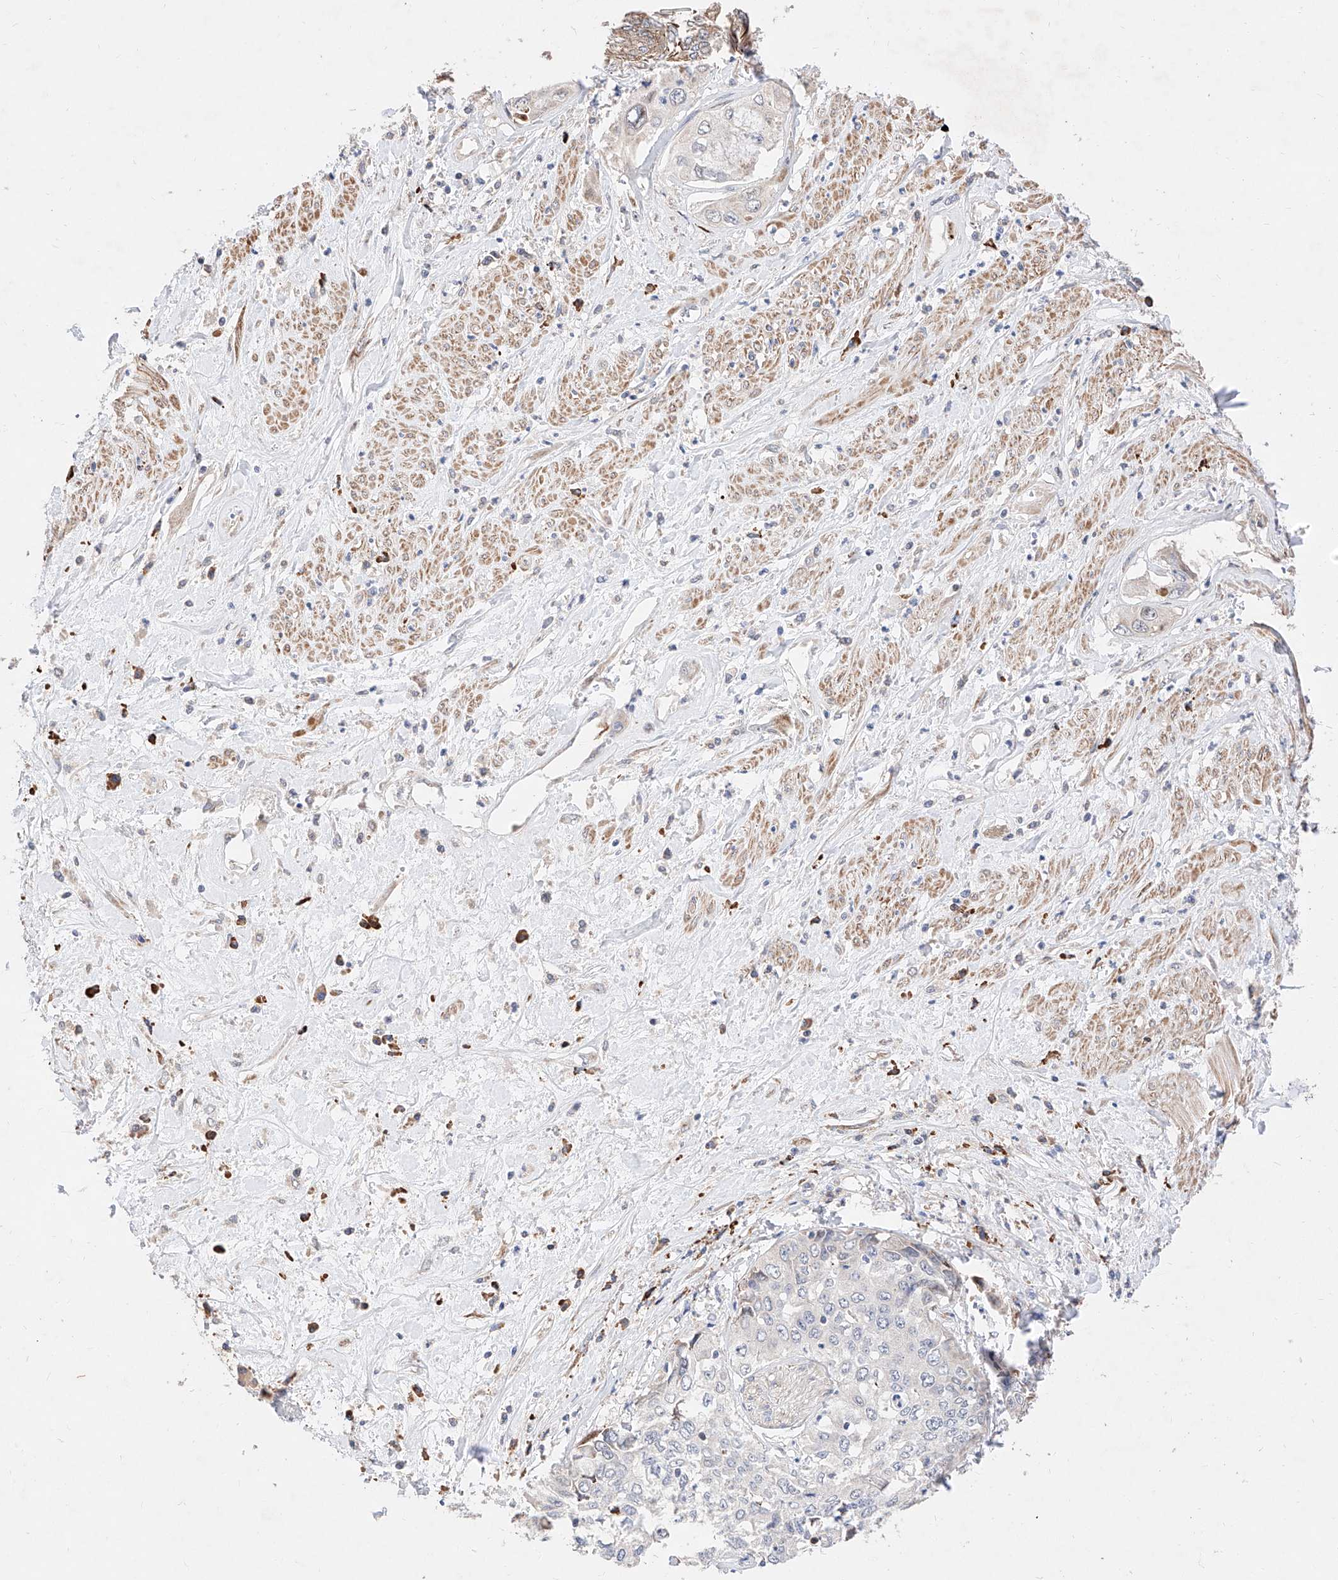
{"staining": {"intensity": "negative", "quantity": "none", "location": "none"}, "tissue": "cervical cancer", "cell_type": "Tumor cells", "image_type": "cancer", "snomed": [{"axis": "morphology", "description": "Squamous cell carcinoma, NOS"}, {"axis": "topography", "description": "Cervix"}], "caption": "An immunohistochemistry micrograph of cervical squamous cell carcinoma is shown. There is no staining in tumor cells of cervical squamous cell carcinoma.", "gene": "ATP9B", "patient": {"sex": "female", "age": 31}}